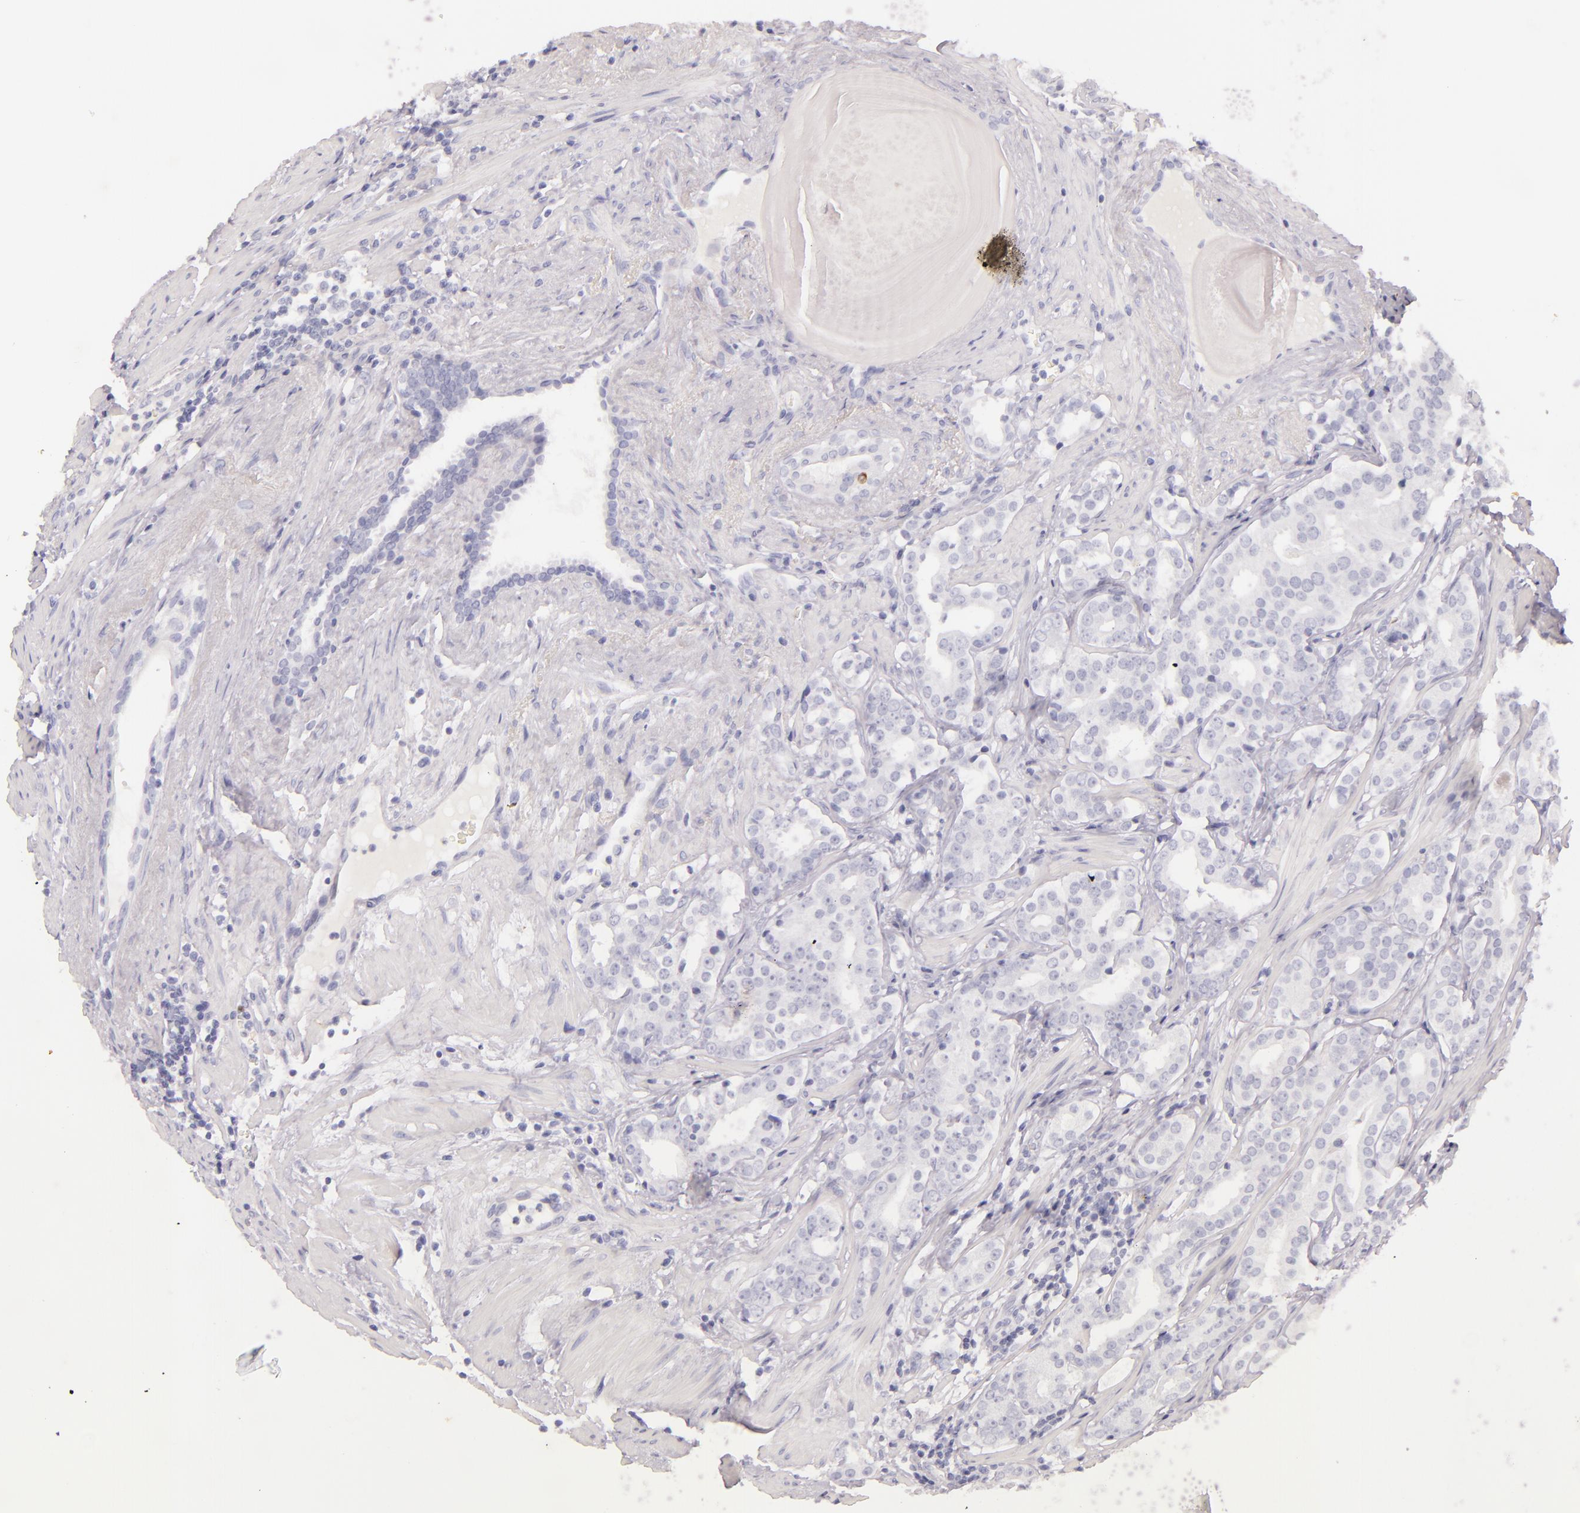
{"staining": {"intensity": "negative", "quantity": "none", "location": "none"}, "tissue": "prostate cancer", "cell_type": "Tumor cells", "image_type": "cancer", "snomed": [{"axis": "morphology", "description": "Adenocarcinoma, Low grade"}, {"axis": "topography", "description": "Prostate"}], "caption": "High magnification brightfield microscopy of low-grade adenocarcinoma (prostate) stained with DAB (3,3'-diaminobenzidine) (brown) and counterstained with hematoxylin (blue): tumor cells show no significant expression. Brightfield microscopy of immunohistochemistry (IHC) stained with DAB (brown) and hematoxylin (blue), captured at high magnification.", "gene": "INA", "patient": {"sex": "male", "age": 59}}